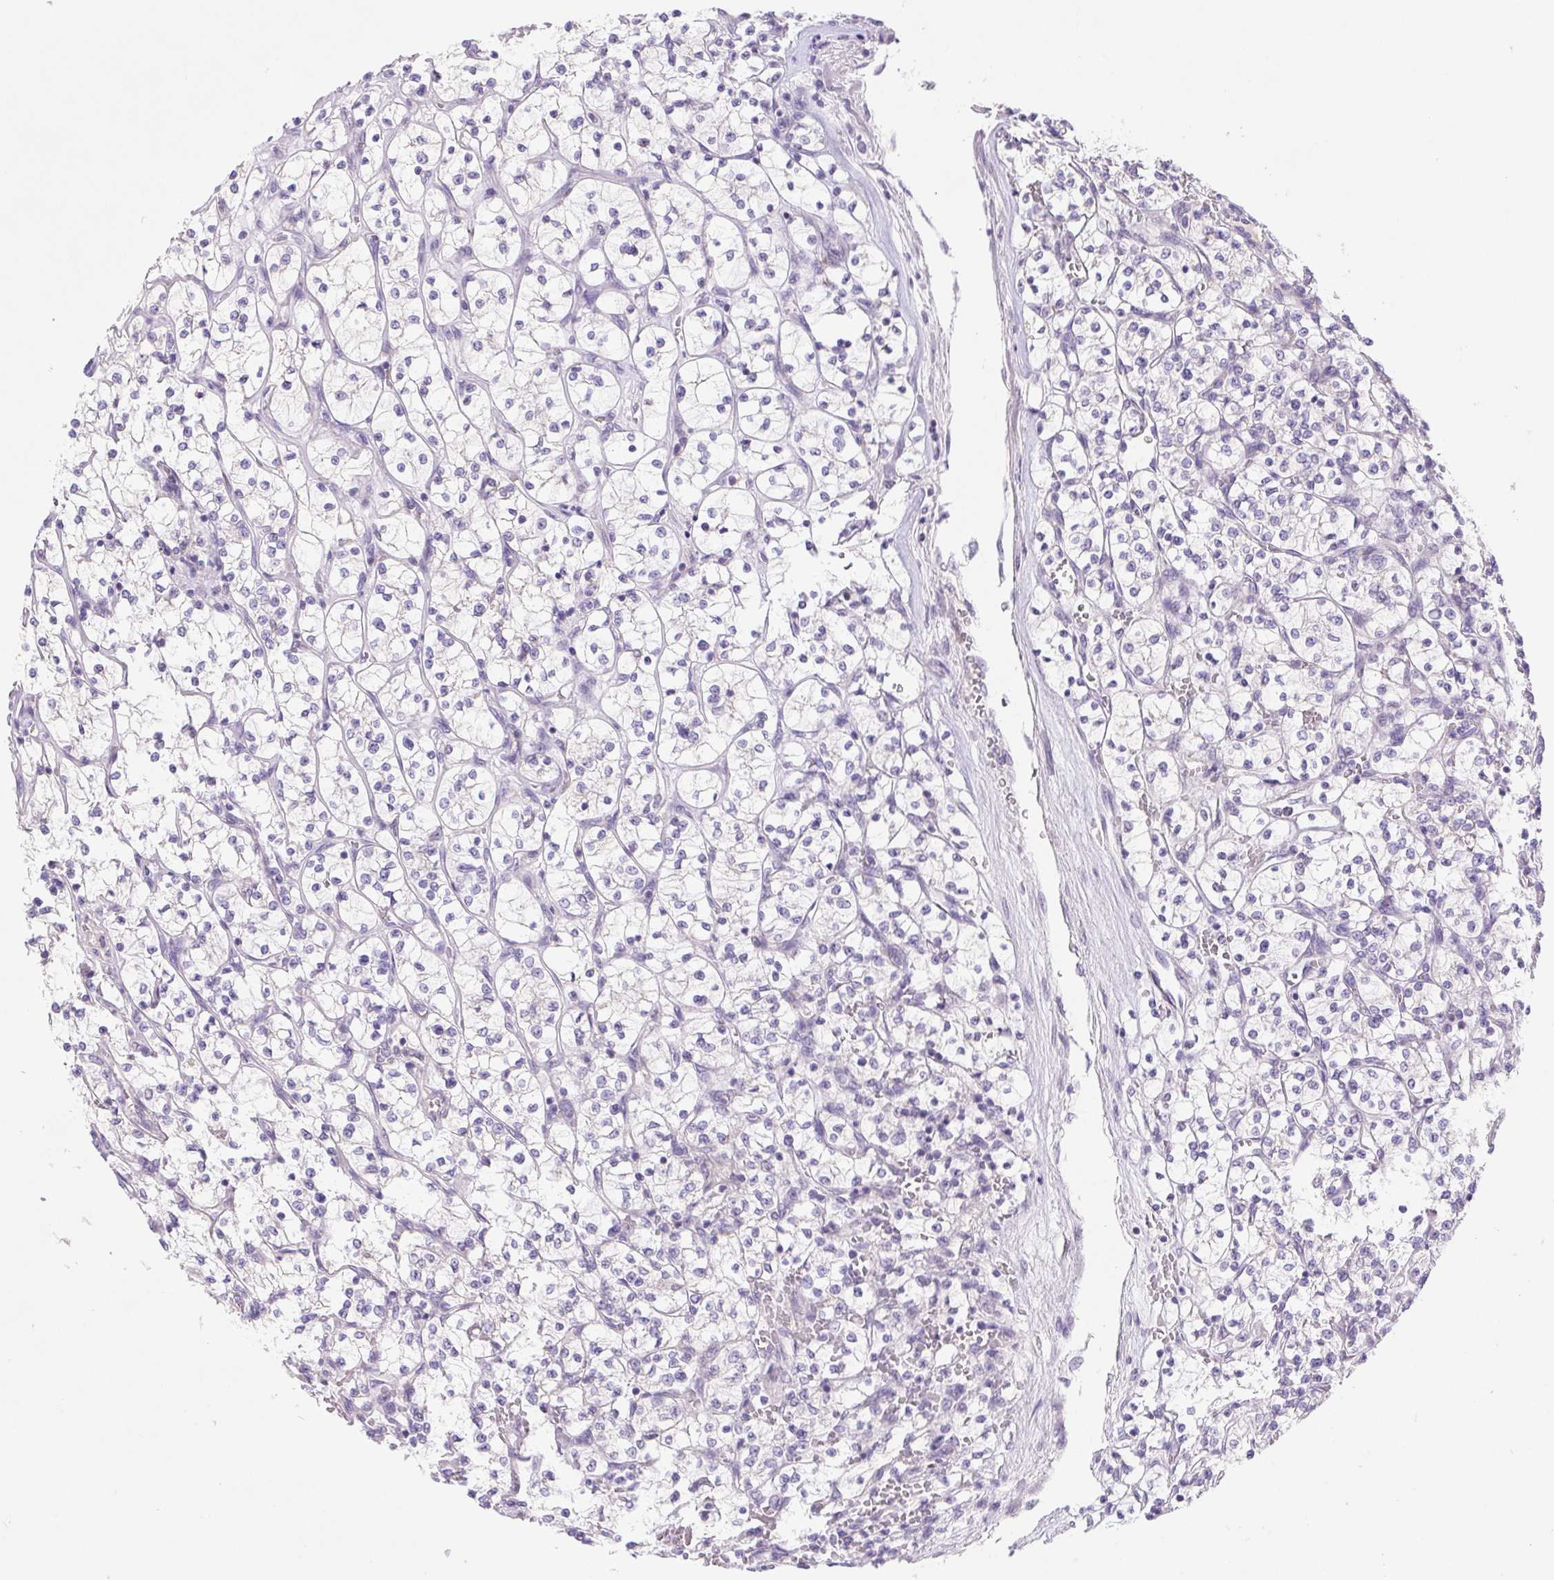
{"staining": {"intensity": "negative", "quantity": "none", "location": "none"}, "tissue": "renal cancer", "cell_type": "Tumor cells", "image_type": "cancer", "snomed": [{"axis": "morphology", "description": "Adenocarcinoma, NOS"}, {"axis": "topography", "description": "Kidney"}], "caption": "Immunohistochemistry image of neoplastic tissue: human adenocarcinoma (renal) stained with DAB demonstrates no significant protein staining in tumor cells.", "gene": "DPPA5", "patient": {"sex": "female", "age": 64}}